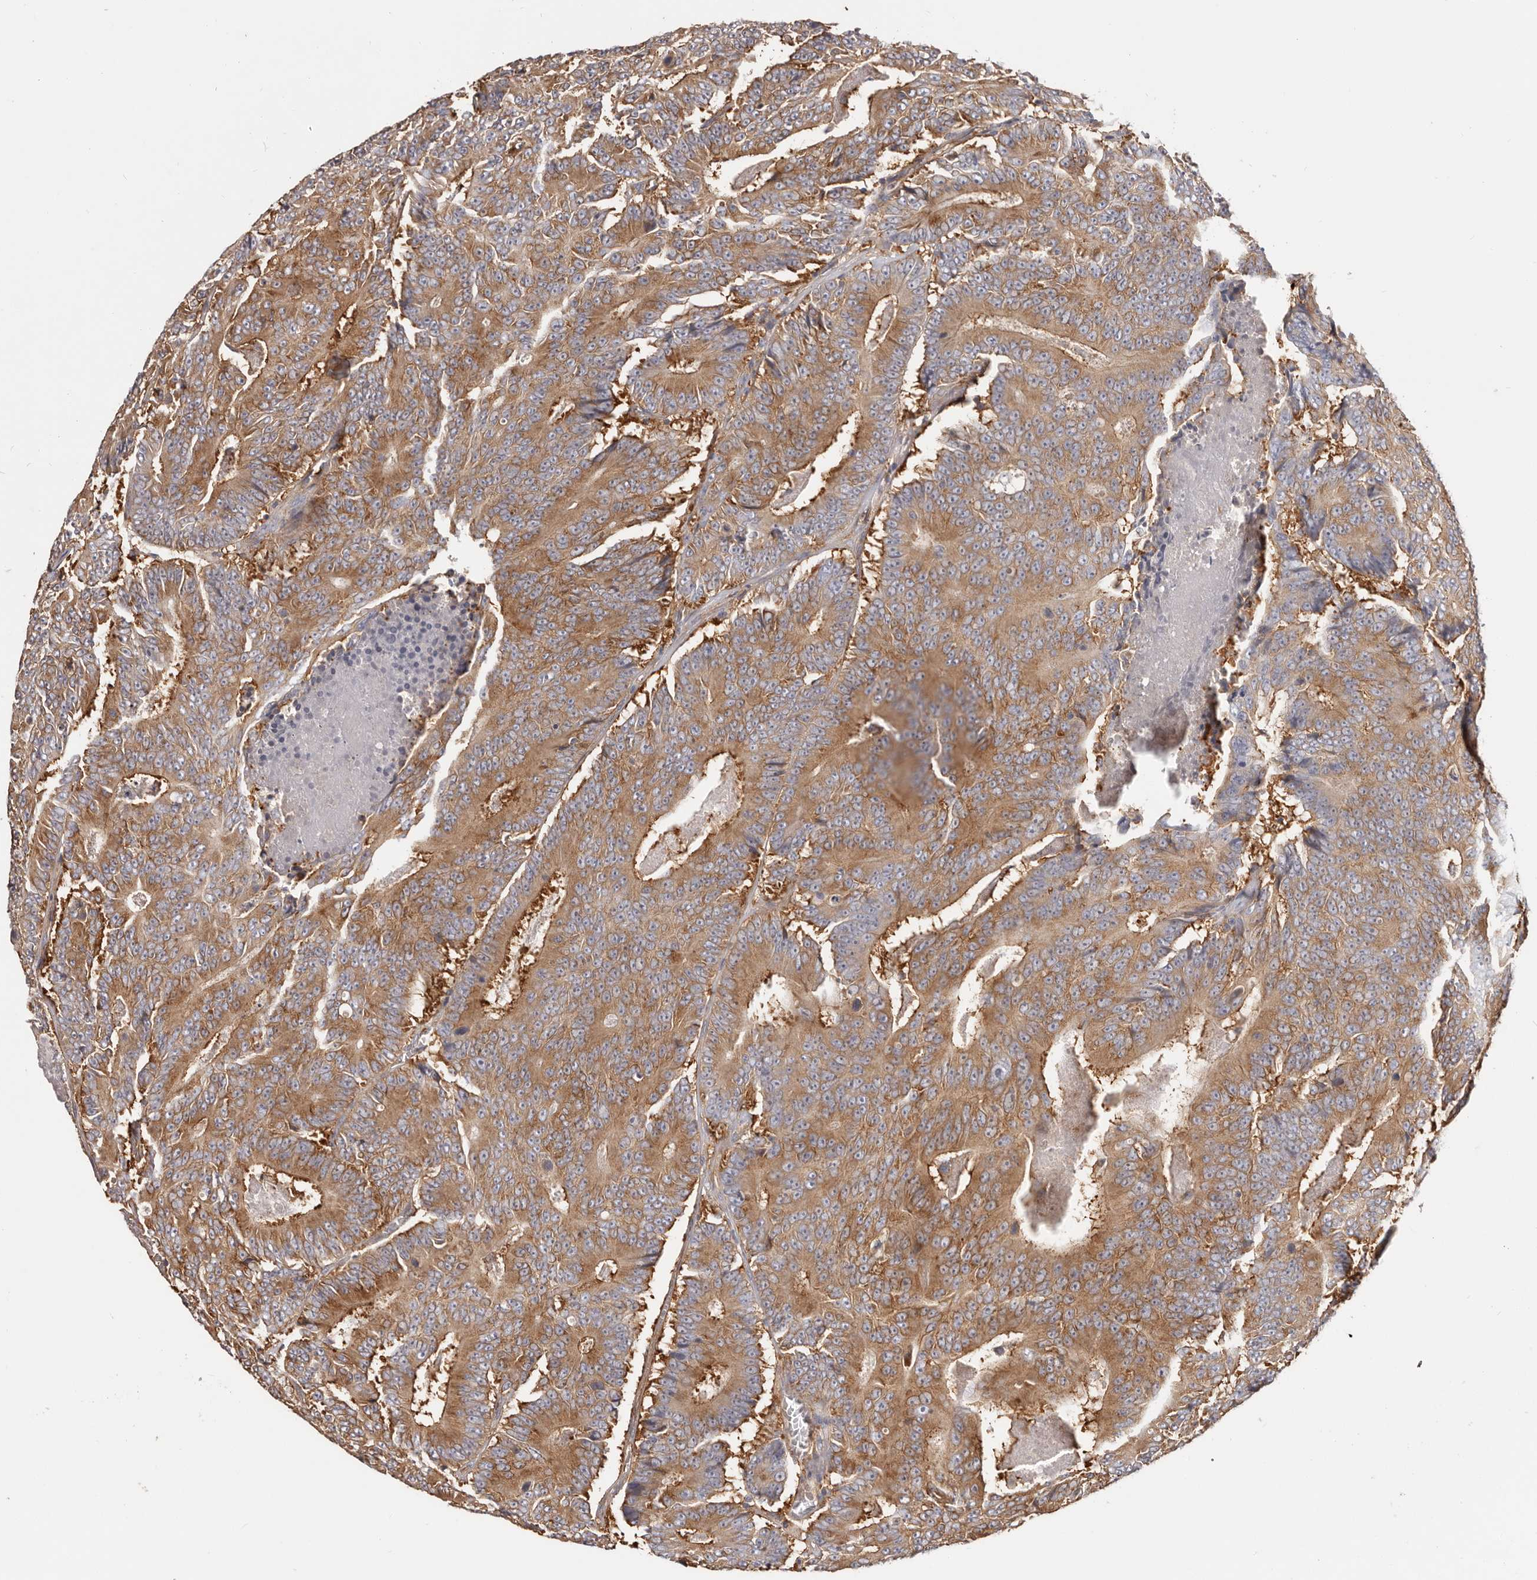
{"staining": {"intensity": "moderate", "quantity": ">75%", "location": "cytoplasmic/membranous"}, "tissue": "colorectal cancer", "cell_type": "Tumor cells", "image_type": "cancer", "snomed": [{"axis": "morphology", "description": "Adenocarcinoma, NOS"}, {"axis": "topography", "description": "Colon"}], "caption": "Immunohistochemistry (IHC) (DAB (3,3'-diaminobenzidine)) staining of colorectal adenocarcinoma displays moderate cytoplasmic/membranous protein staining in about >75% of tumor cells.", "gene": "EPRS1", "patient": {"sex": "male", "age": 83}}